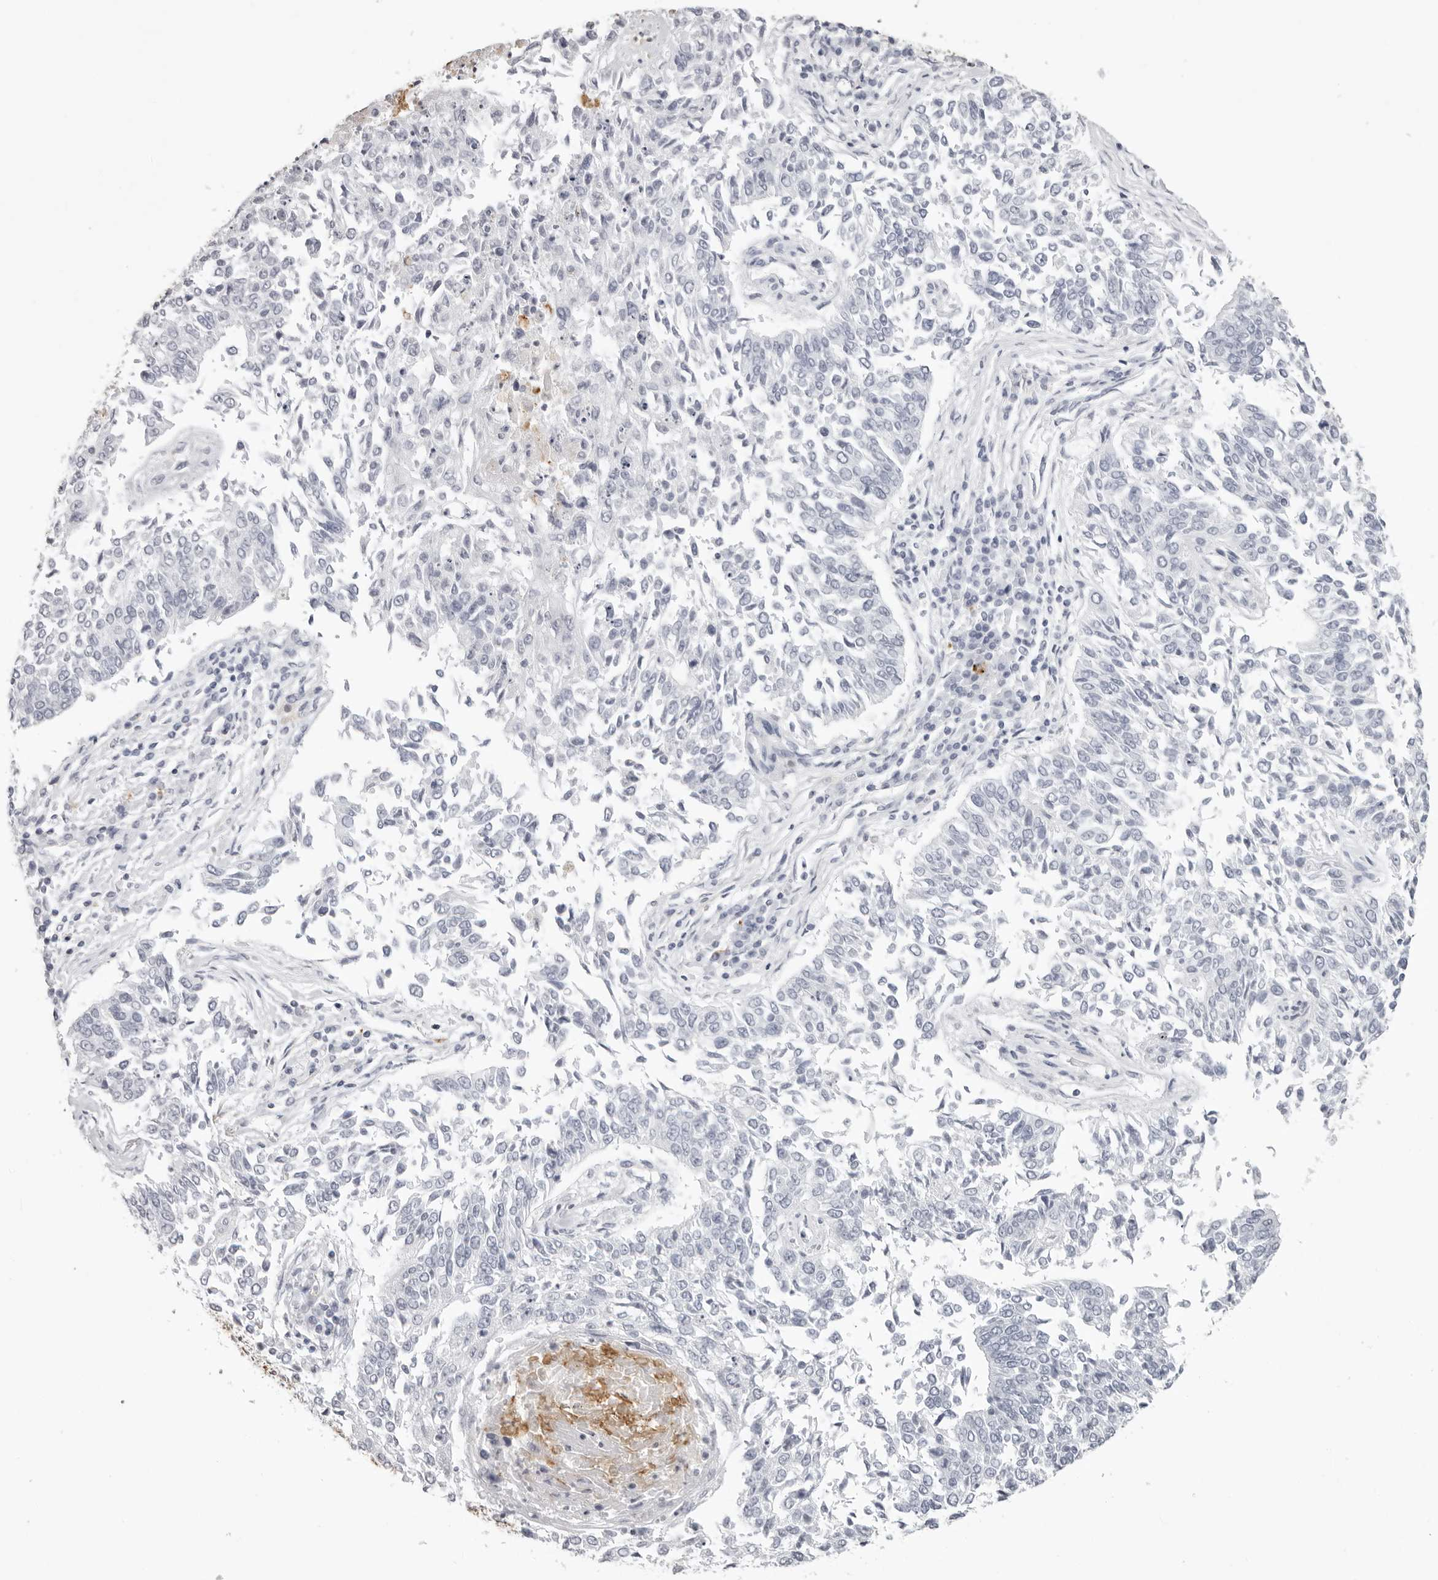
{"staining": {"intensity": "negative", "quantity": "none", "location": "none"}, "tissue": "lung cancer", "cell_type": "Tumor cells", "image_type": "cancer", "snomed": [{"axis": "morphology", "description": "Normal tissue, NOS"}, {"axis": "morphology", "description": "Squamous cell carcinoma, NOS"}, {"axis": "topography", "description": "Cartilage tissue"}, {"axis": "topography", "description": "Bronchus"}, {"axis": "topography", "description": "Lung"}, {"axis": "topography", "description": "Peripheral nerve tissue"}], "caption": "Lung cancer was stained to show a protein in brown. There is no significant expression in tumor cells. (DAB IHC, high magnification).", "gene": "IL25", "patient": {"sex": "female", "age": 49}}